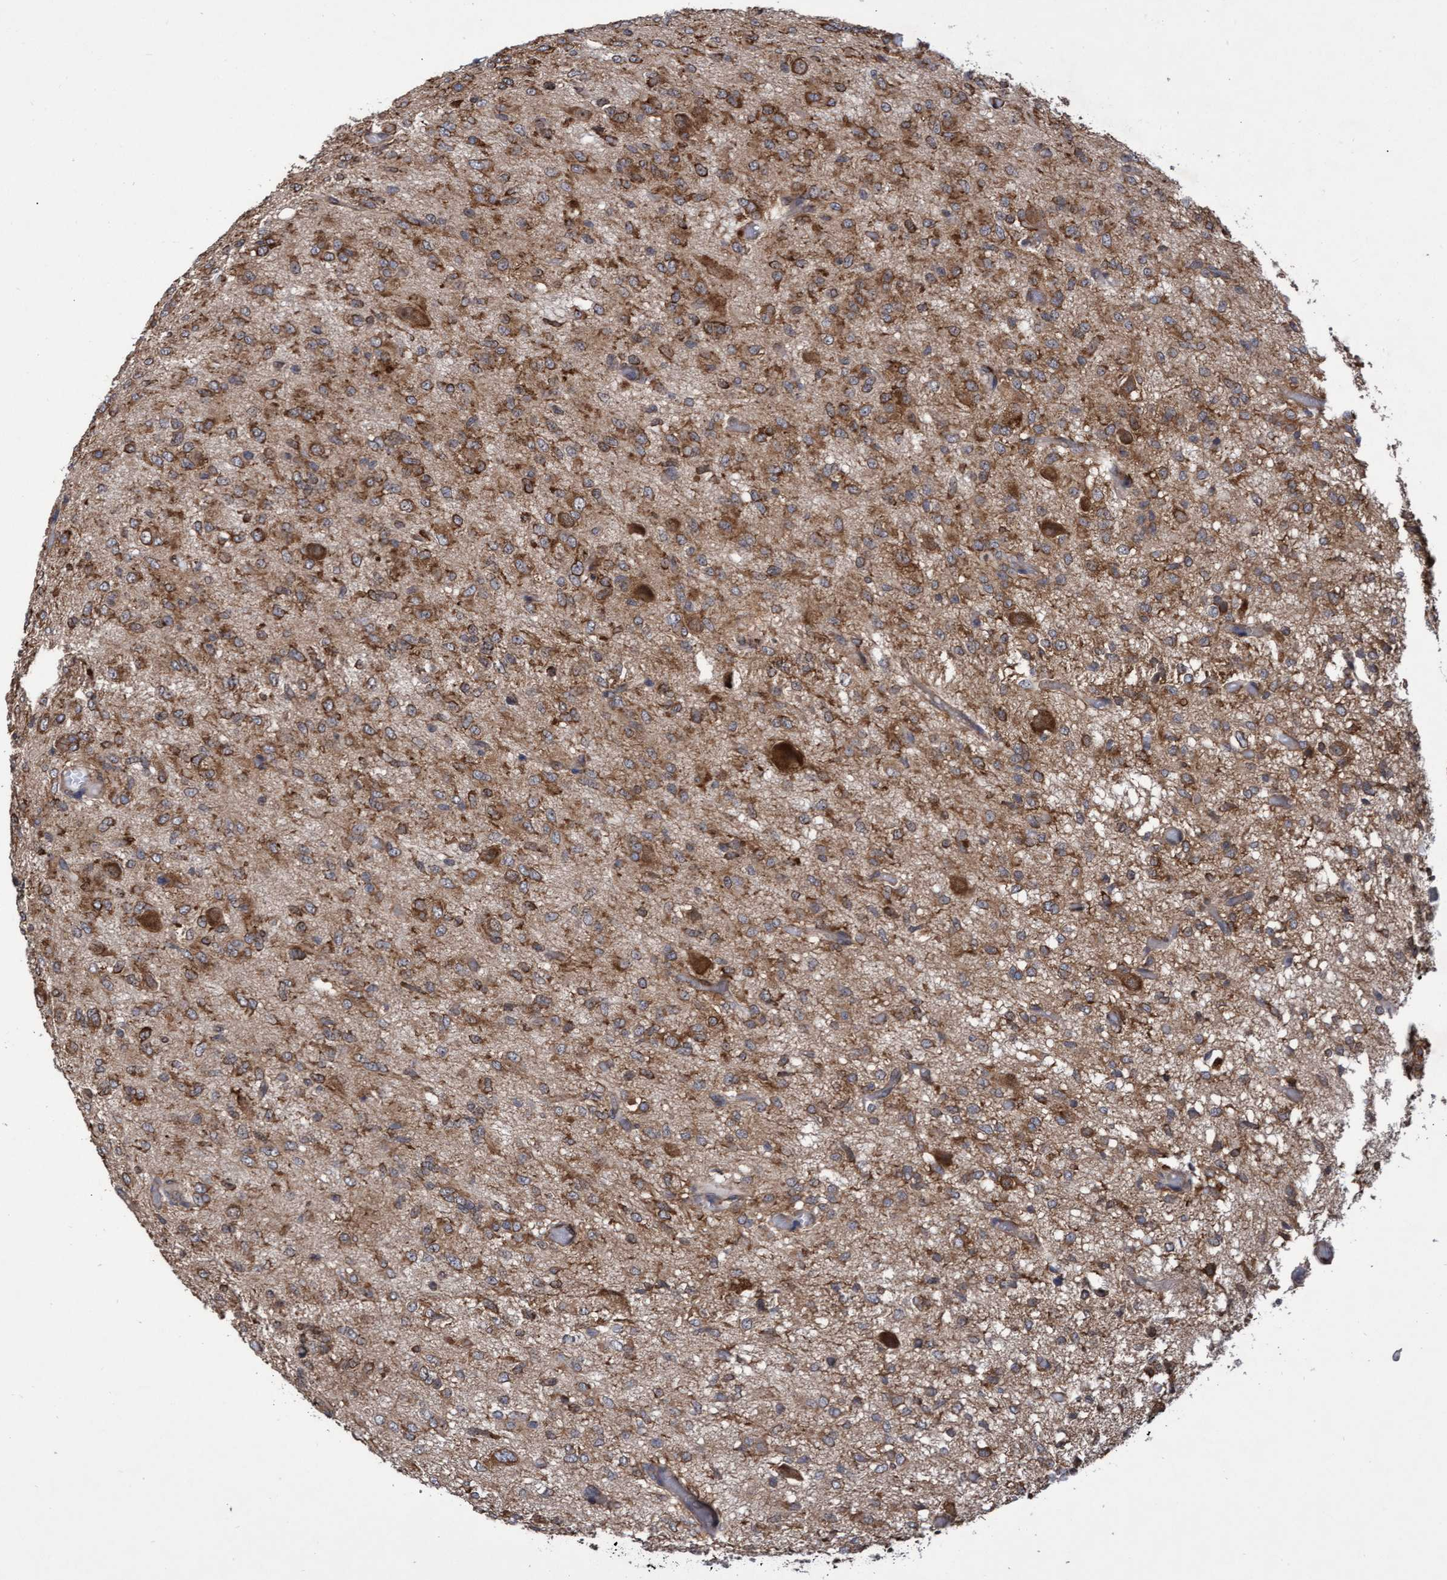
{"staining": {"intensity": "strong", "quantity": ">75%", "location": "cytoplasmic/membranous"}, "tissue": "glioma", "cell_type": "Tumor cells", "image_type": "cancer", "snomed": [{"axis": "morphology", "description": "Glioma, malignant, High grade"}, {"axis": "topography", "description": "Brain"}], "caption": "This is a histology image of immunohistochemistry (IHC) staining of high-grade glioma (malignant), which shows strong staining in the cytoplasmic/membranous of tumor cells.", "gene": "ABCF2", "patient": {"sex": "female", "age": 59}}